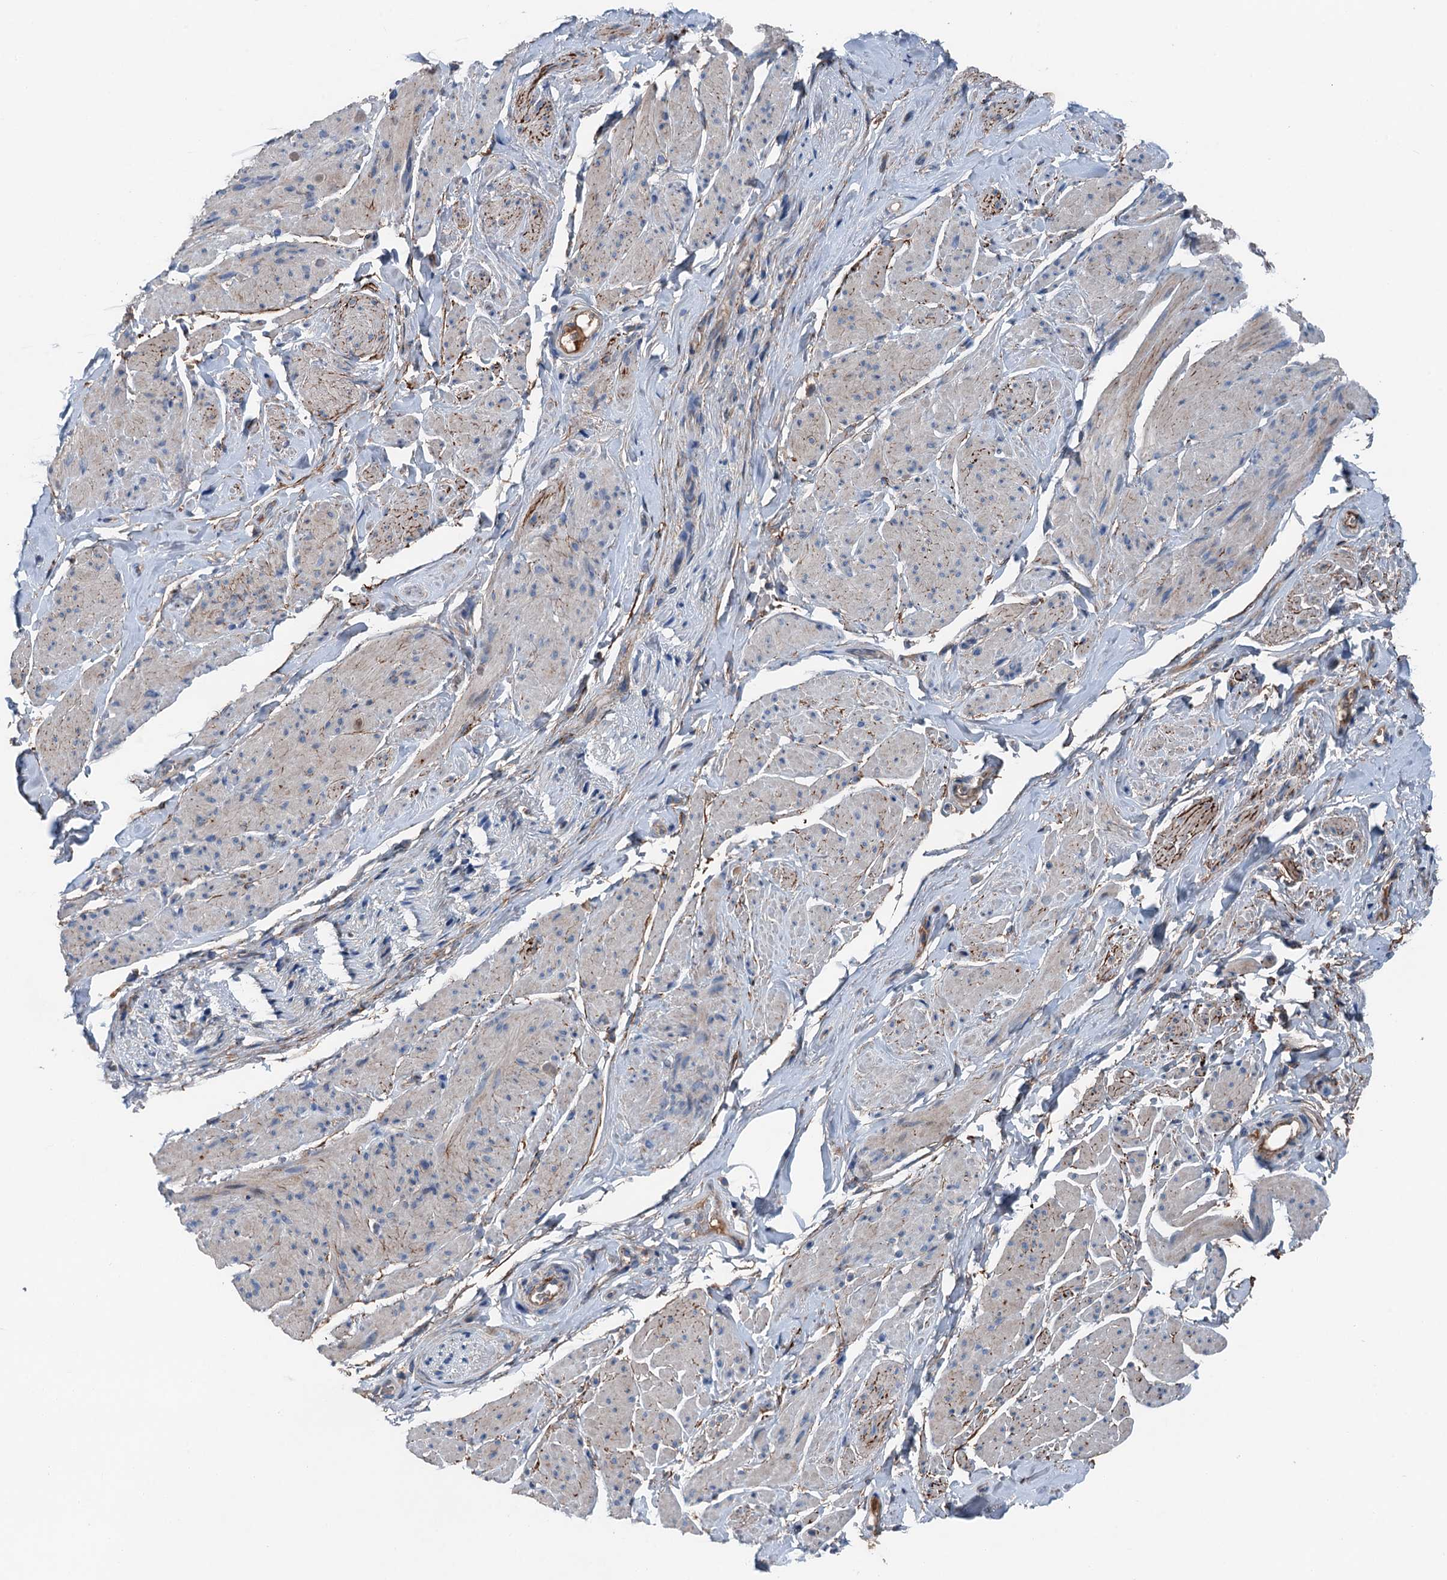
{"staining": {"intensity": "moderate", "quantity": "<25%", "location": "cytoplasmic/membranous"}, "tissue": "smooth muscle", "cell_type": "Smooth muscle cells", "image_type": "normal", "snomed": [{"axis": "morphology", "description": "Normal tissue, NOS"}, {"axis": "topography", "description": "Smooth muscle"}, {"axis": "topography", "description": "Peripheral nerve tissue"}], "caption": "IHC photomicrograph of unremarkable smooth muscle: human smooth muscle stained using IHC exhibits low levels of moderate protein expression localized specifically in the cytoplasmic/membranous of smooth muscle cells, appearing as a cytoplasmic/membranous brown color.", "gene": "SLC2A10", "patient": {"sex": "male", "age": 69}}